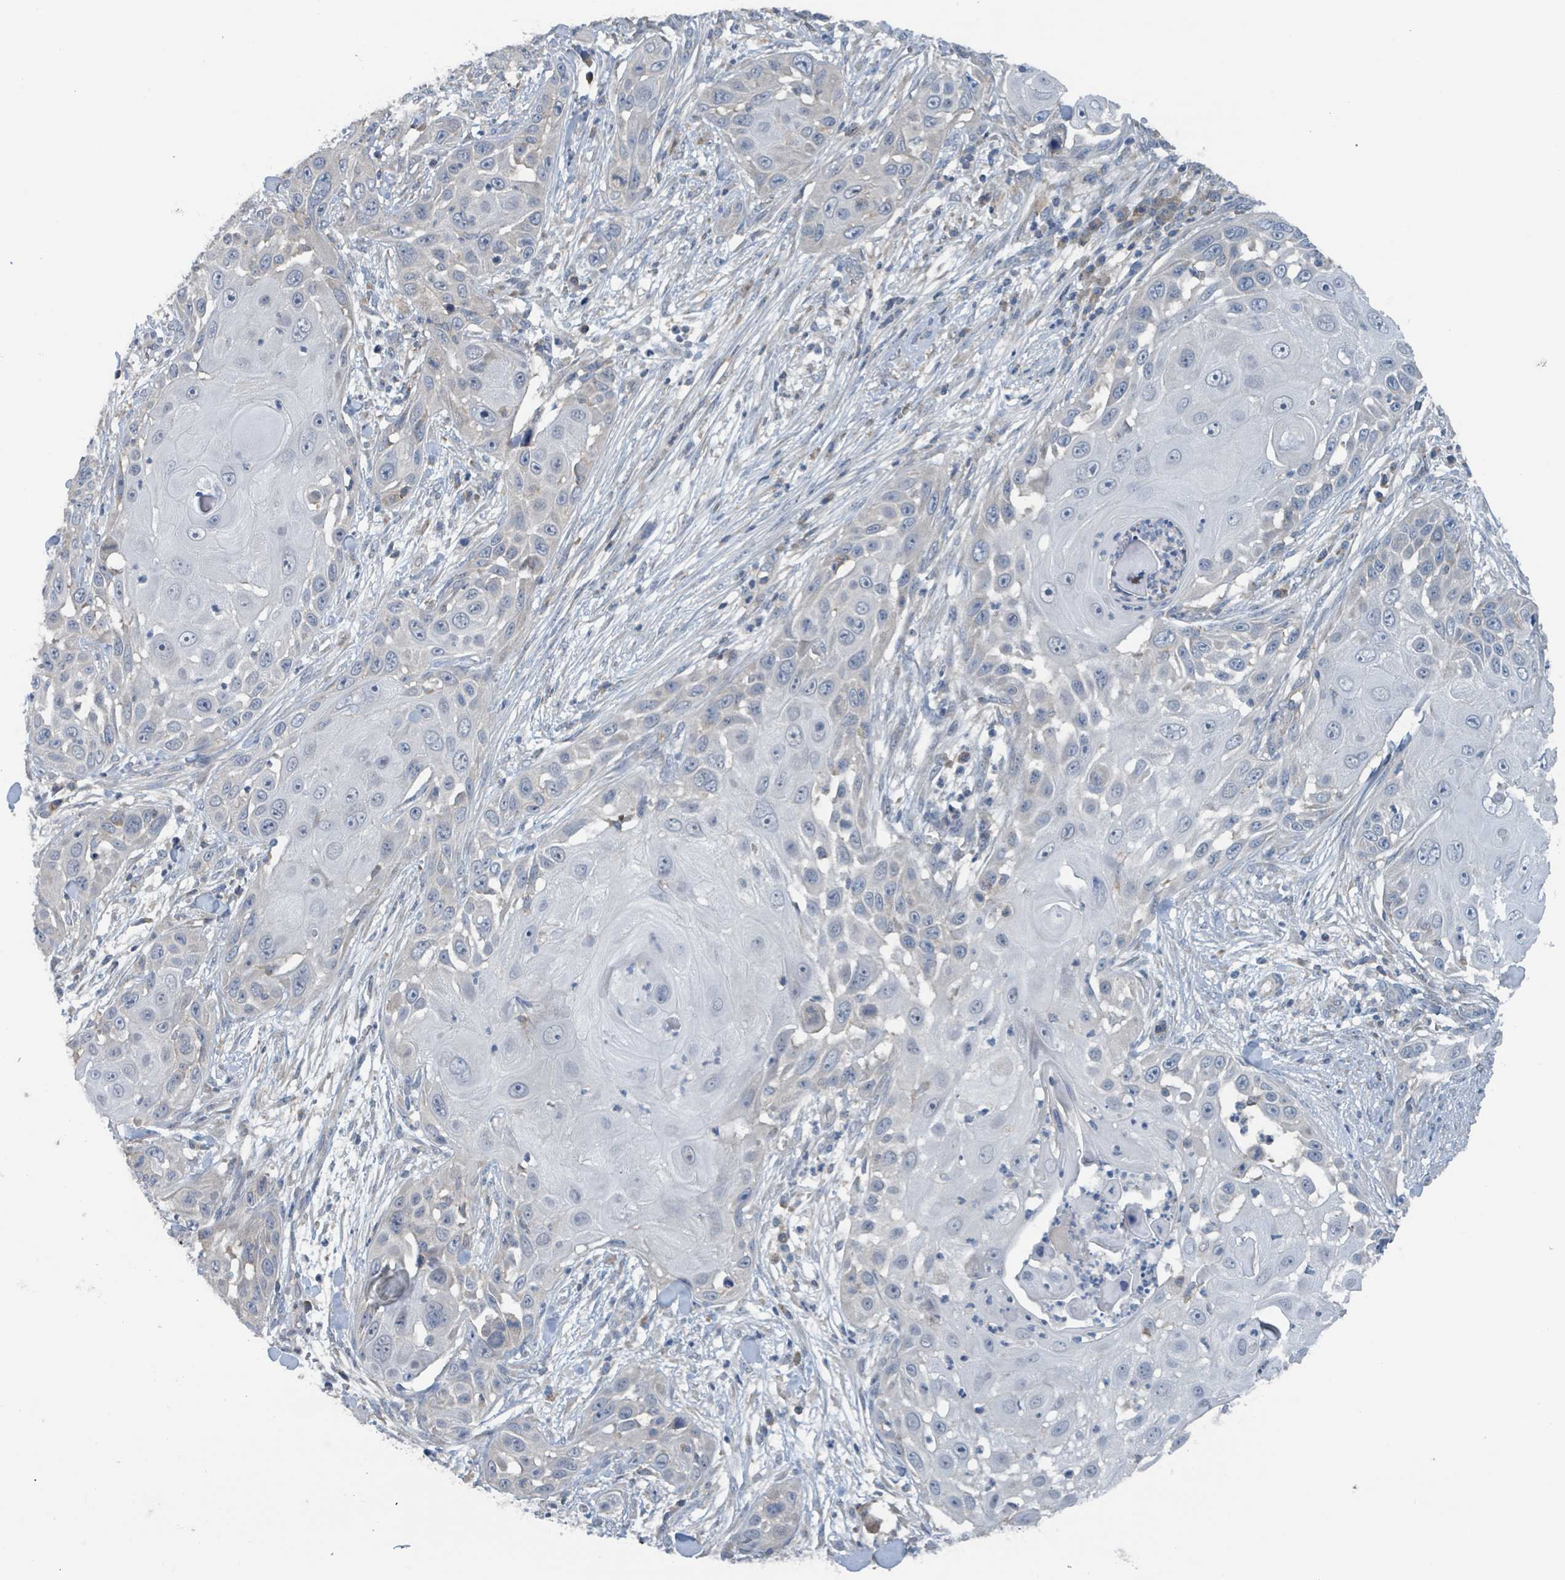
{"staining": {"intensity": "negative", "quantity": "none", "location": "none"}, "tissue": "skin cancer", "cell_type": "Tumor cells", "image_type": "cancer", "snomed": [{"axis": "morphology", "description": "Squamous cell carcinoma, NOS"}, {"axis": "topography", "description": "Skin"}], "caption": "Immunohistochemical staining of human skin cancer reveals no significant expression in tumor cells.", "gene": "ACBD4", "patient": {"sex": "female", "age": 44}}